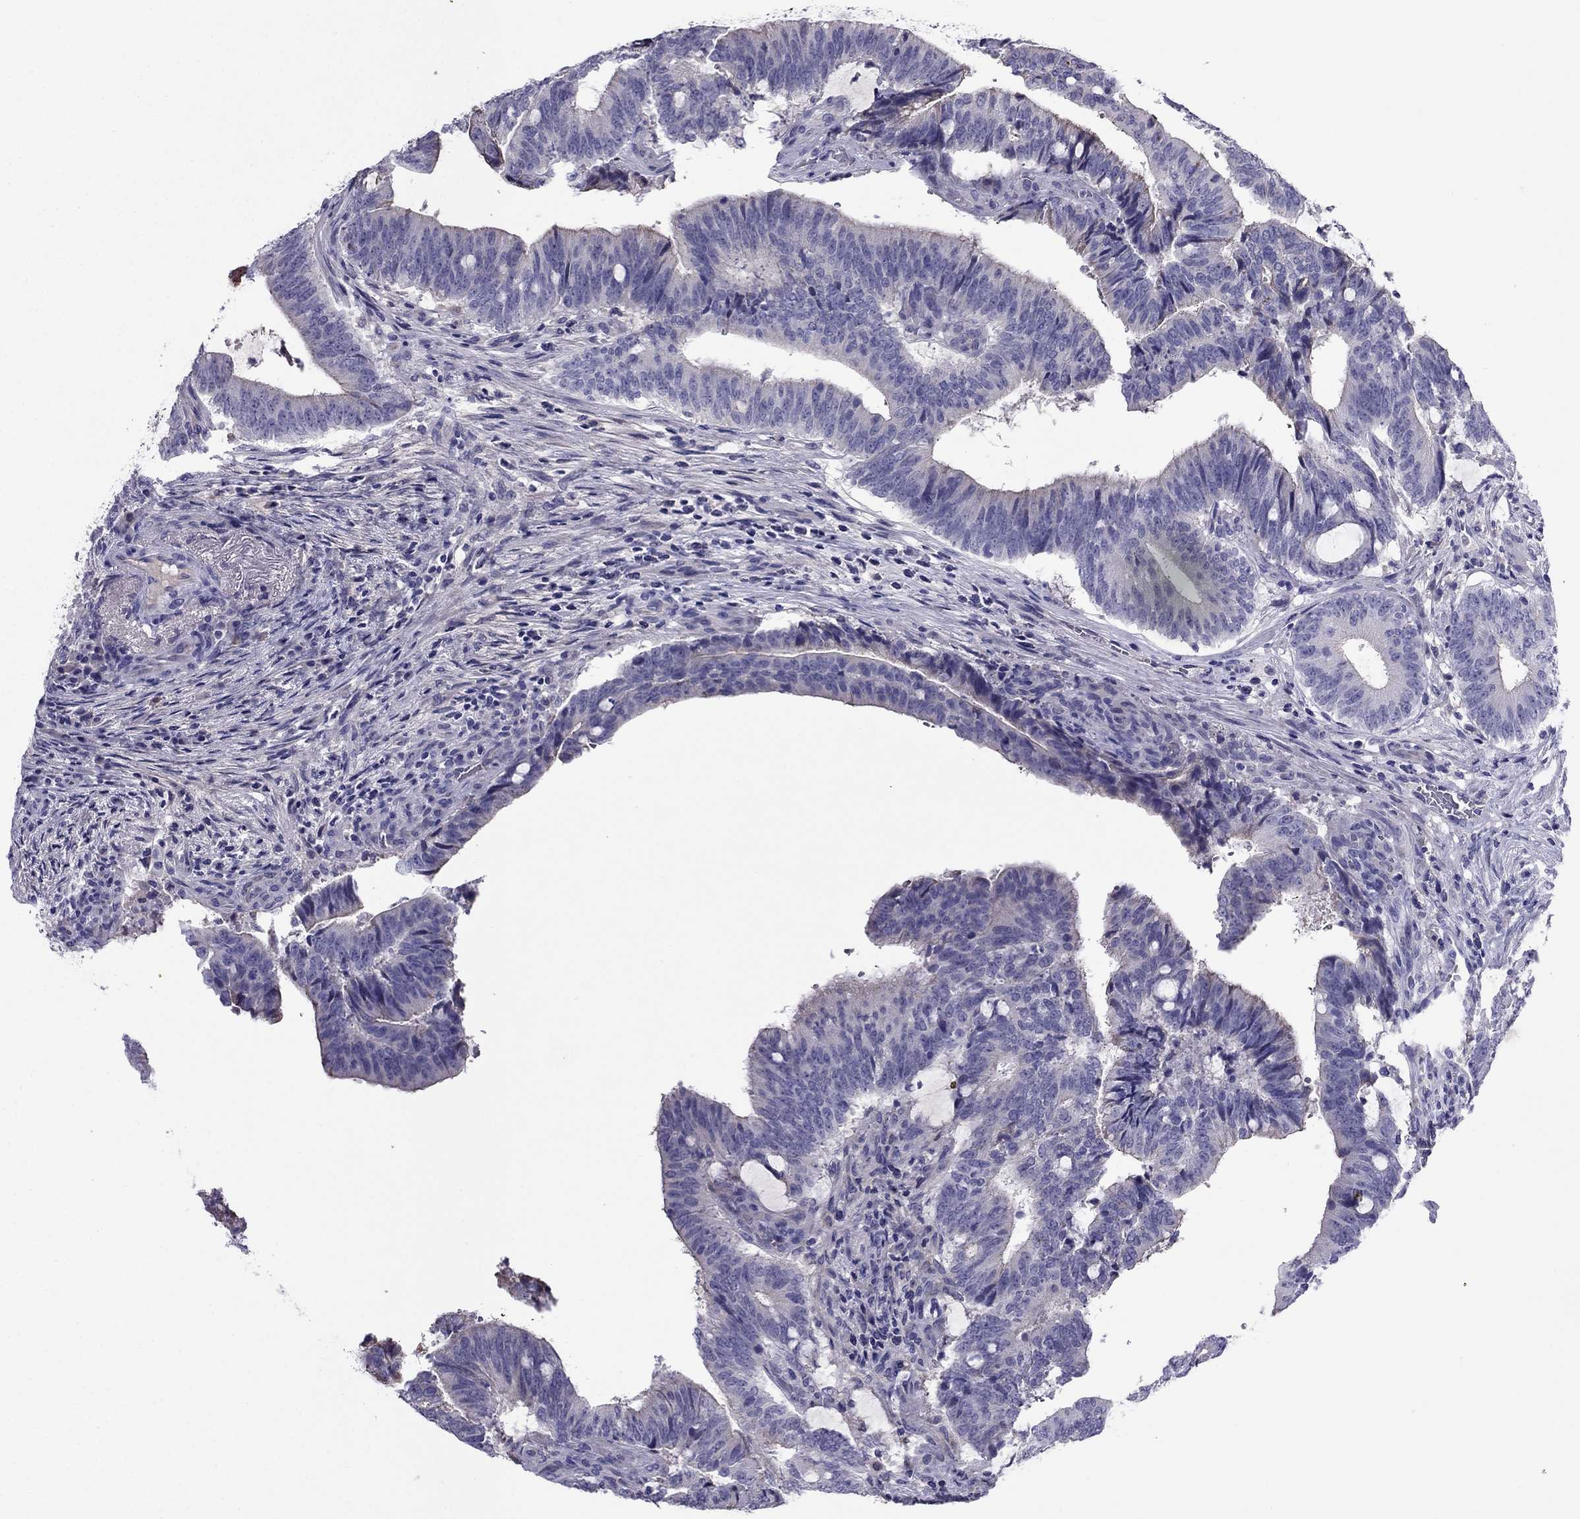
{"staining": {"intensity": "weak", "quantity": "<25%", "location": "cytoplasmic/membranous"}, "tissue": "colorectal cancer", "cell_type": "Tumor cells", "image_type": "cancer", "snomed": [{"axis": "morphology", "description": "Adenocarcinoma, NOS"}, {"axis": "topography", "description": "Colon"}], "caption": "Immunohistochemistry photomicrograph of colorectal cancer (adenocarcinoma) stained for a protein (brown), which demonstrates no staining in tumor cells.", "gene": "TBC1D21", "patient": {"sex": "female", "age": 43}}